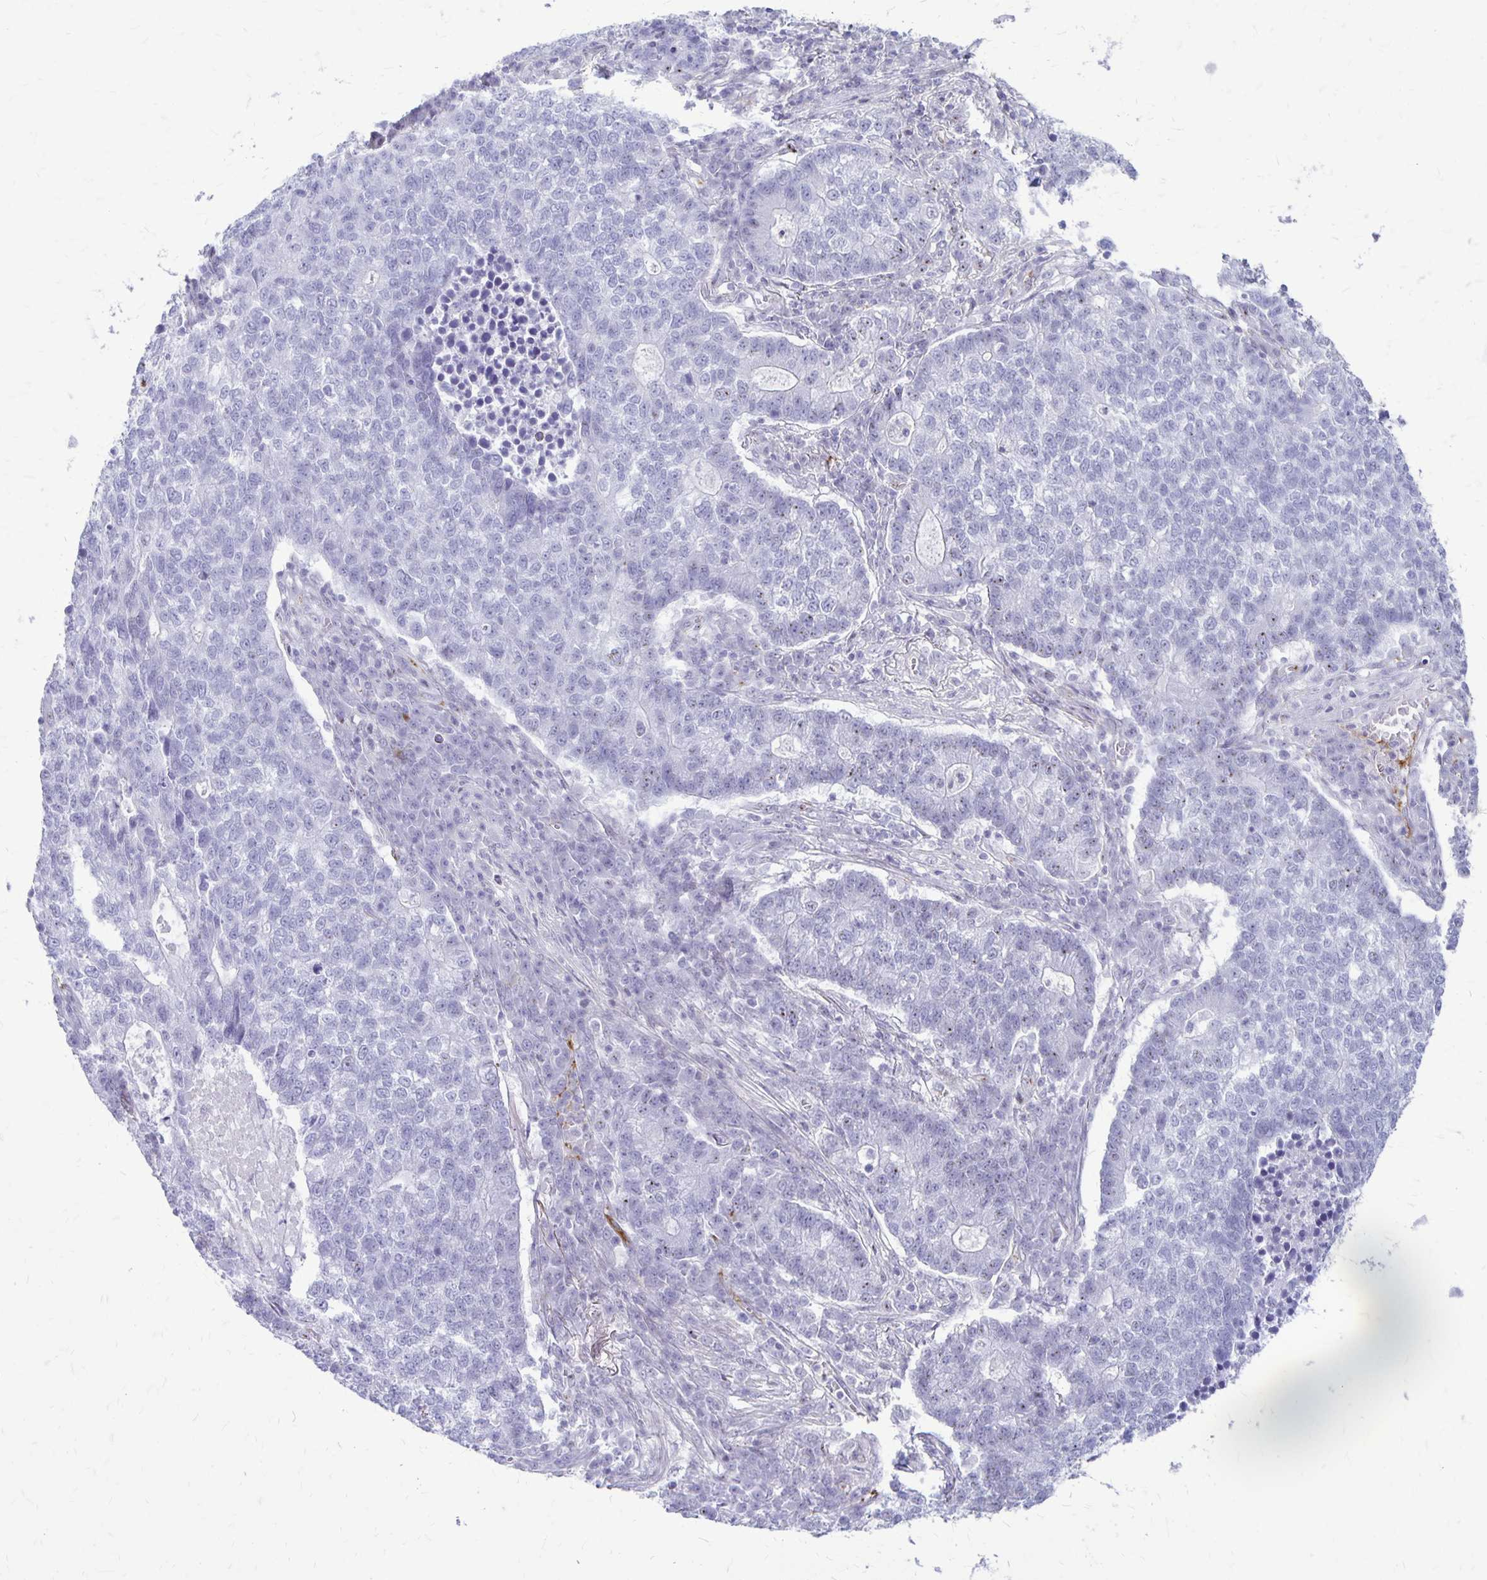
{"staining": {"intensity": "negative", "quantity": "none", "location": "none"}, "tissue": "lung cancer", "cell_type": "Tumor cells", "image_type": "cancer", "snomed": [{"axis": "morphology", "description": "Adenocarcinoma, NOS"}, {"axis": "topography", "description": "Lung"}], "caption": "The histopathology image exhibits no staining of tumor cells in lung cancer.", "gene": "GP9", "patient": {"sex": "male", "age": 57}}